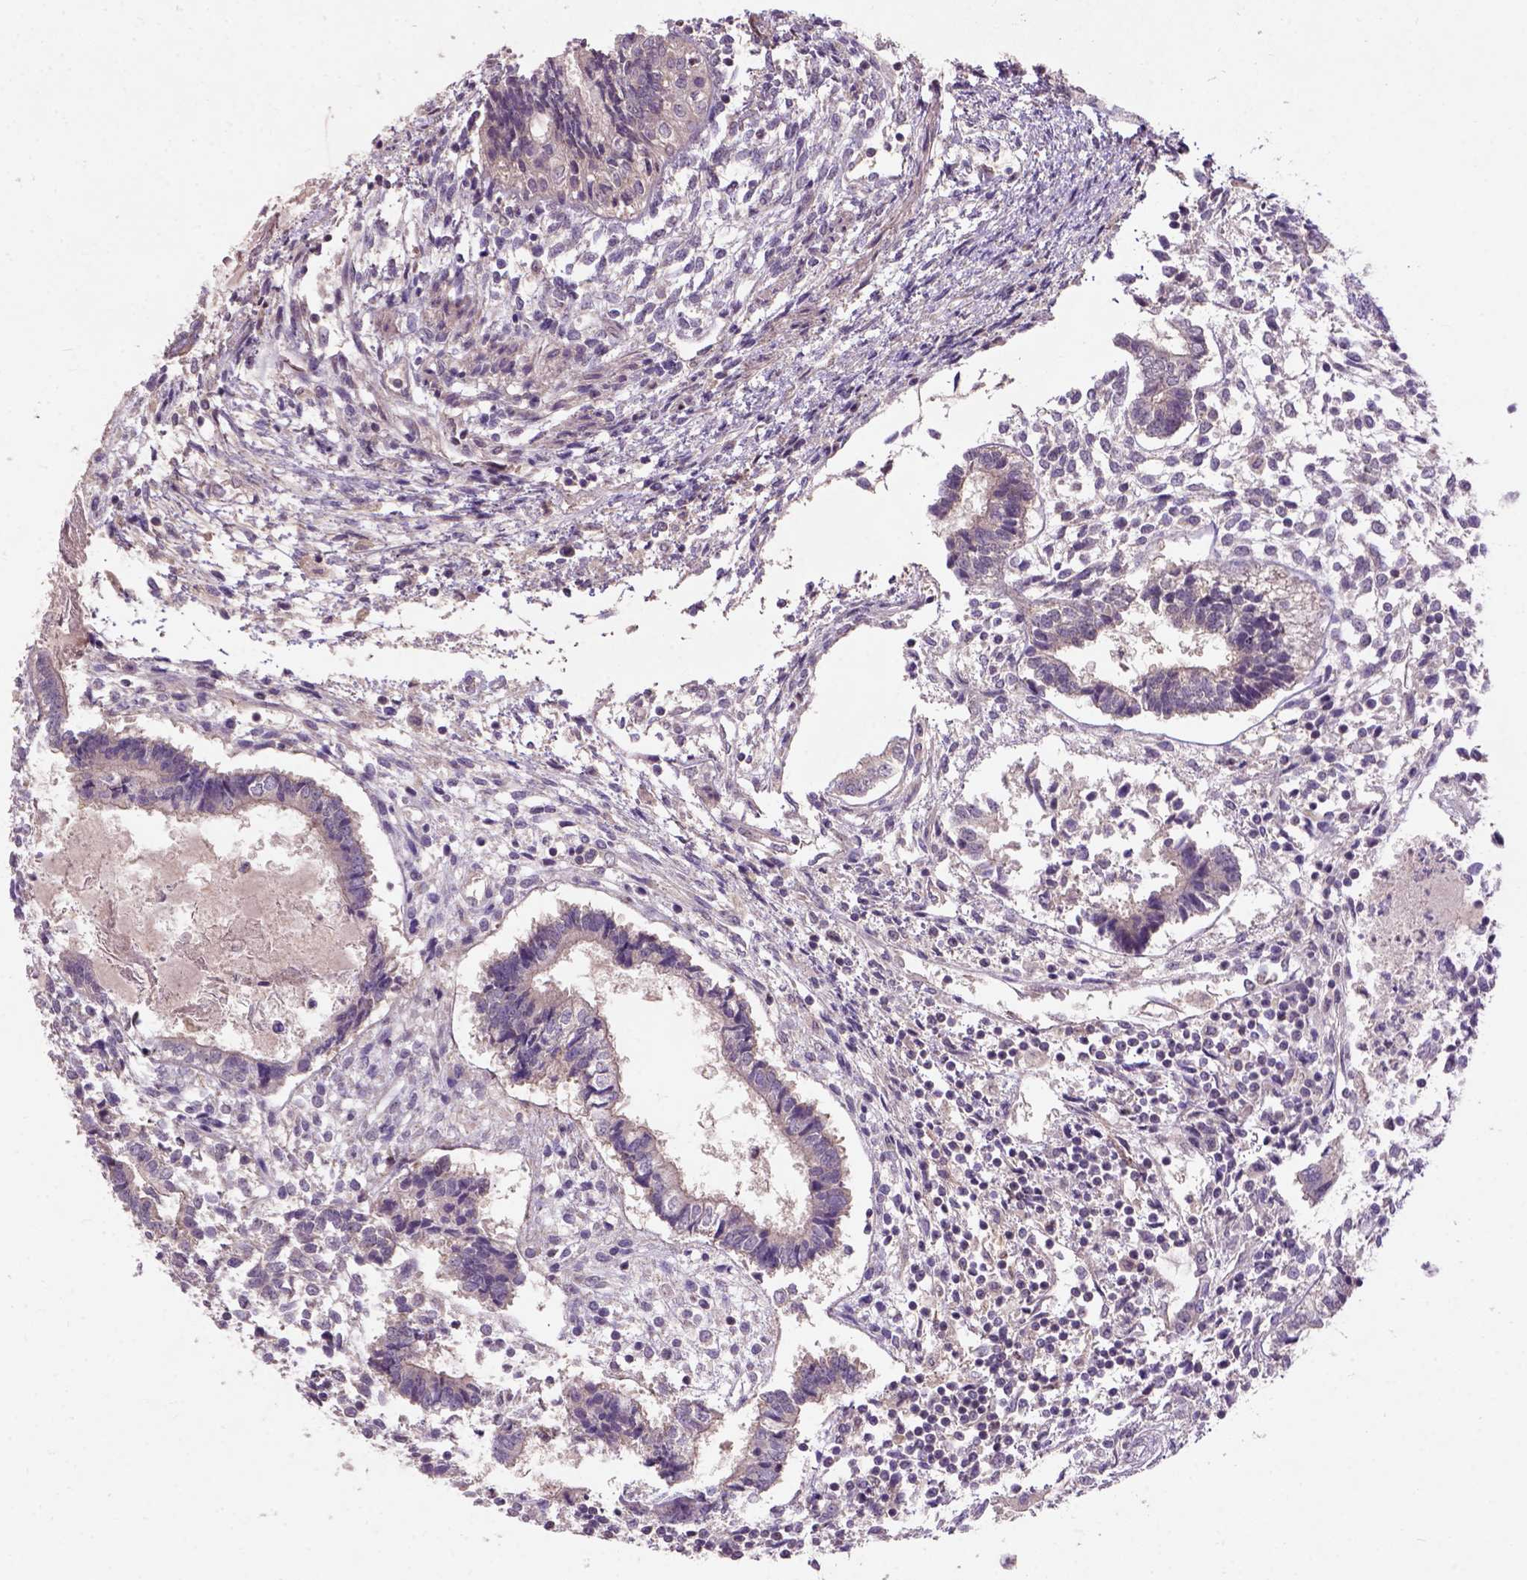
{"staining": {"intensity": "negative", "quantity": "none", "location": "none"}, "tissue": "testis cancer", "cell_type": "Tumor cells", "image_type": "cancer", "snomed": [{"axis": "morphology", "description": "Carcinoma, Embryonal, NOS"}, {"axis": "topography", "description": "Testis"}], "caption": "DAB immunohistochemical staining of human embryonal carcinoma (testis) reveals no significant expression in tumor cells.", "gene": "KBTBD8", "patient": {"sex": "male", "age": 37}}